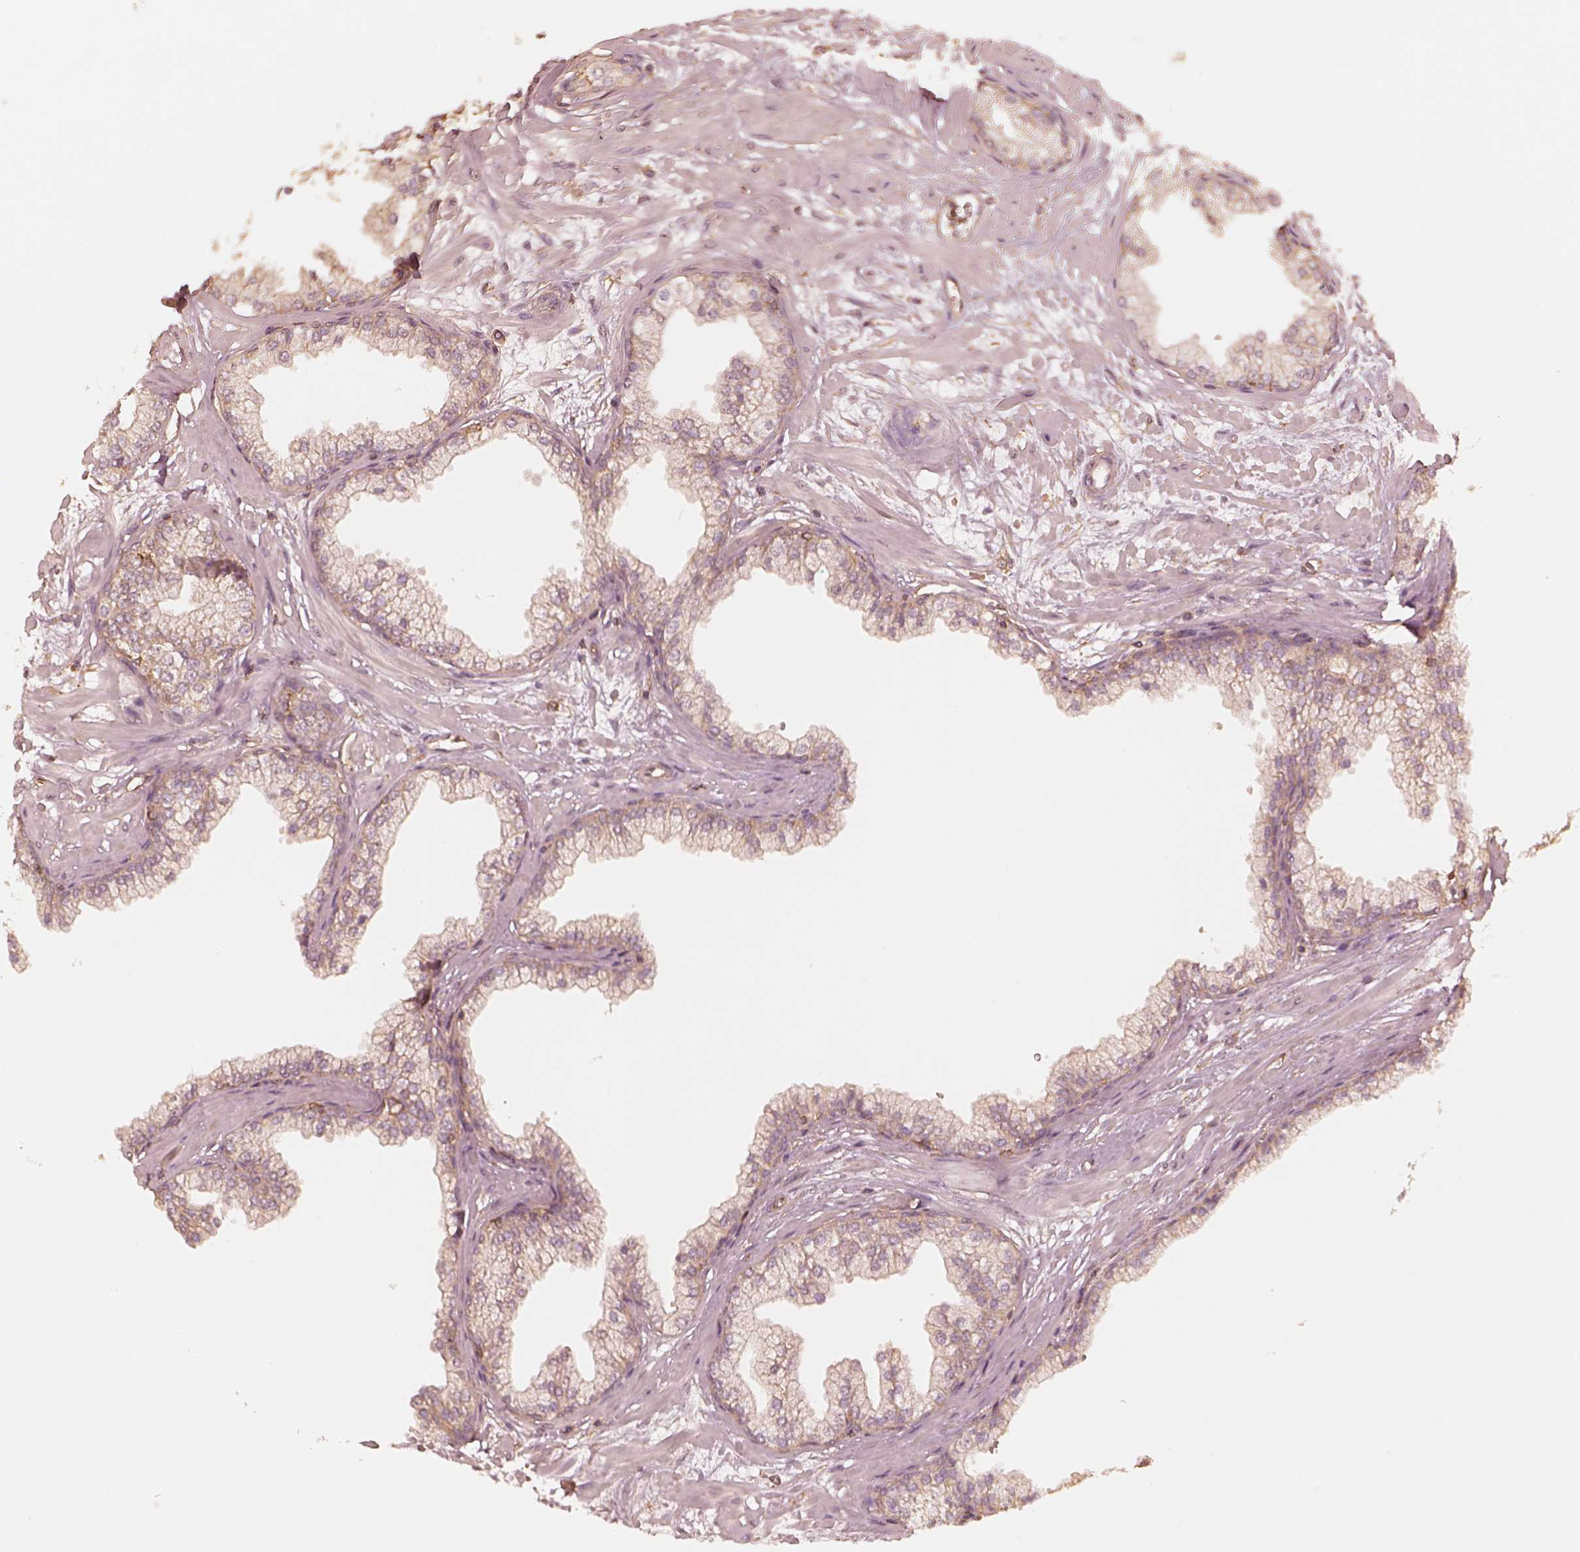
{"staining": {"intensity": "weak", "quantity": "<25%", "location": "cytoplasmic/membranous"}, "tissue": "prostate", "cell_type": "Glandular cells", "image_type": "normal", "snomed": [{"axis": "morphology", "description": "Normal tissue, NOS"}, {"axis": "topography", "description": "Prostate"}, {"axis": "topography", "description": "Peripheral nerve tissue"}], "caption": "Glandular cells show no significant positivity in benign prostate. (DAB IHC with hematoxylin counter stain).", "gene": "WDR7", "patient": {"sex": "male", "age": 61}}